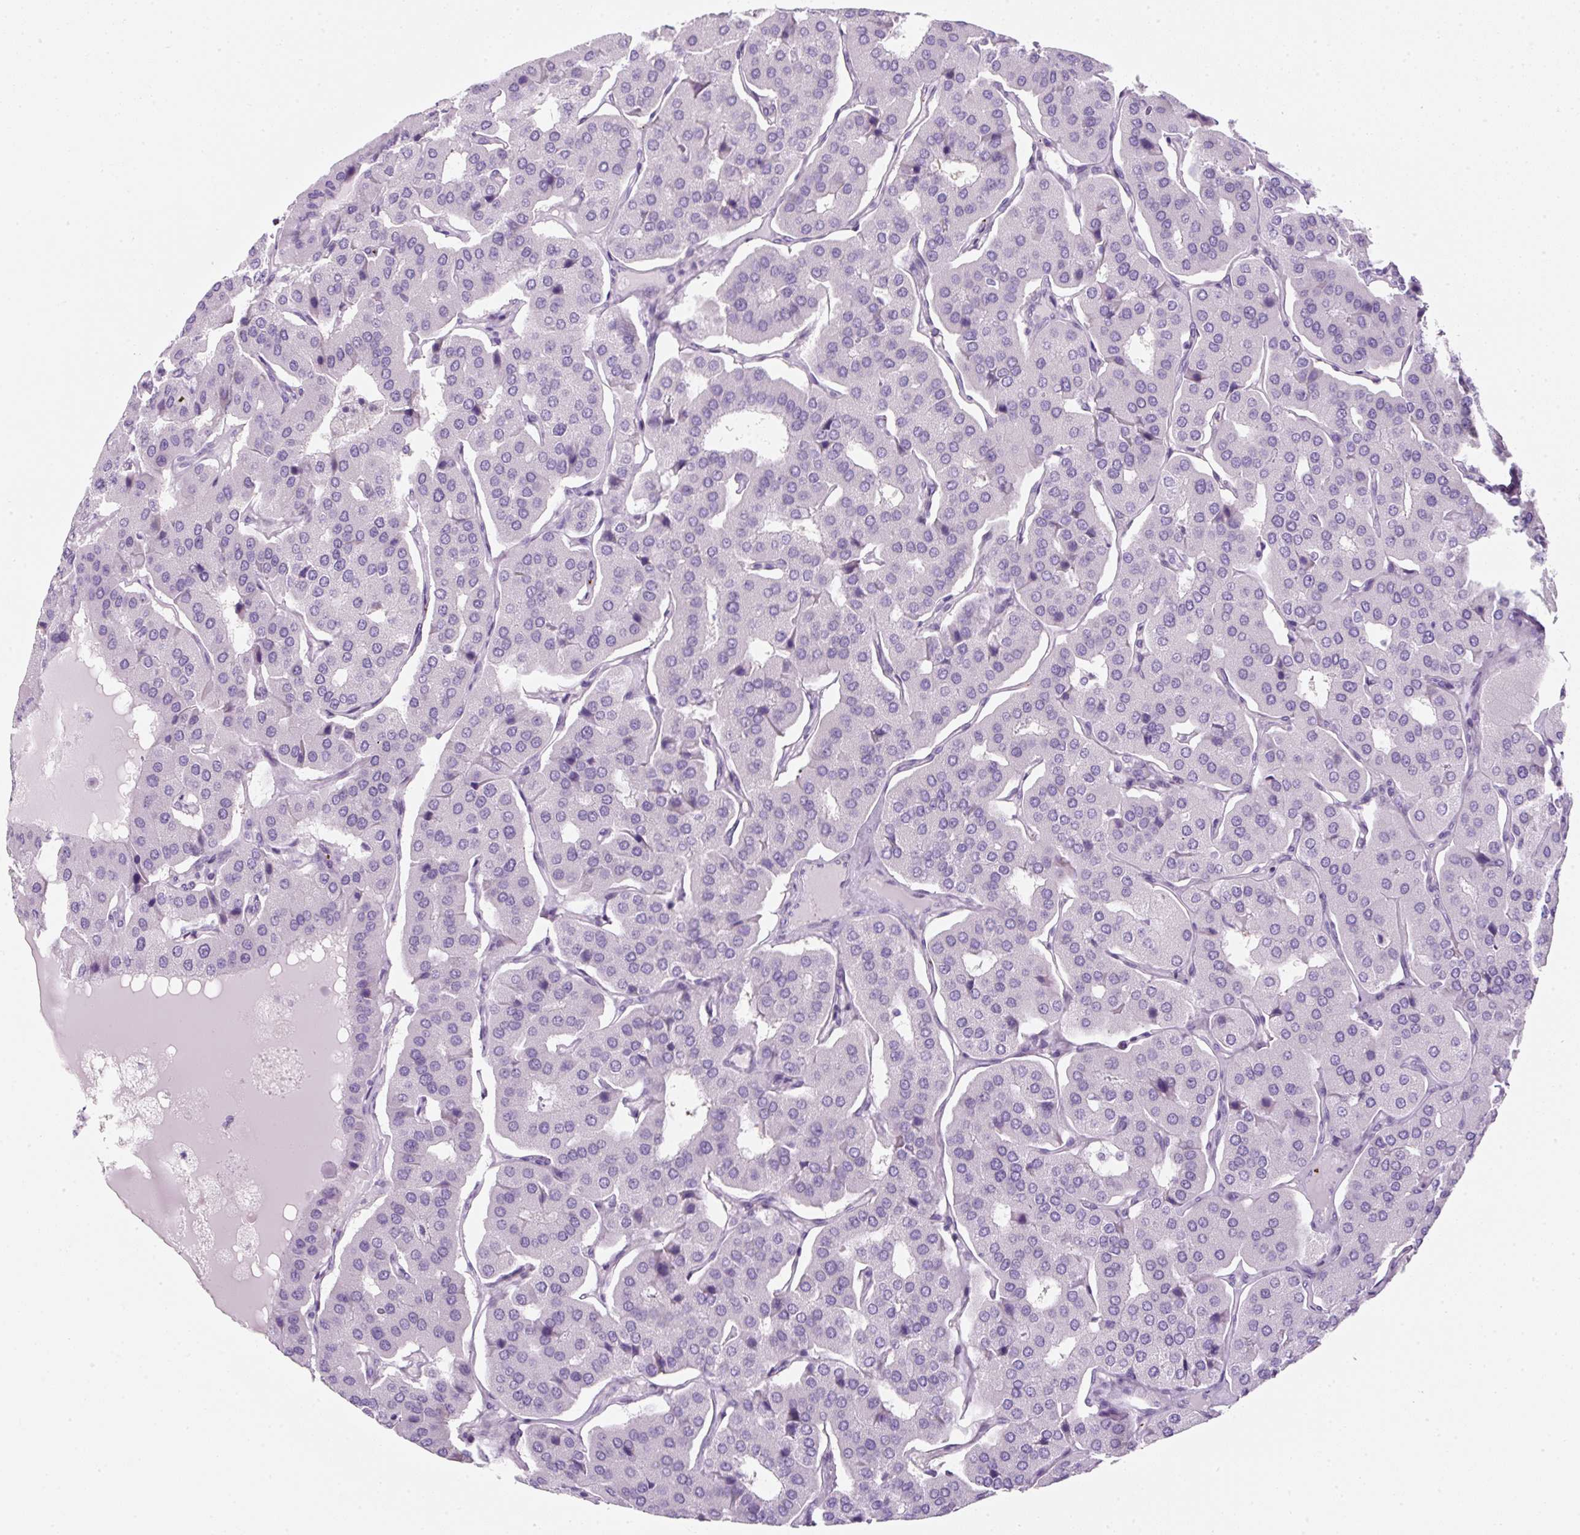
{"staining": {"intensity": "negative", "quantity": "none", "location": "none"}, "tissue": "parathyroid gland", "cell_type": "Glandular cells", "image_type": "normal", "snomed": [{"axis": "morphology", "description": "Normal tissue, NOS"}, {"axis": "morphology", "description": "Adenoma, NOS"}, {"axis": "topography", "description": "Parathyroid gland"}], "caption": "The photomicrograph demonstrates no significant positivity in glandular cells of parathyroid gland.", "gene": "ENSG00000288796", "patient": {"sex": "female", "age": 86}}